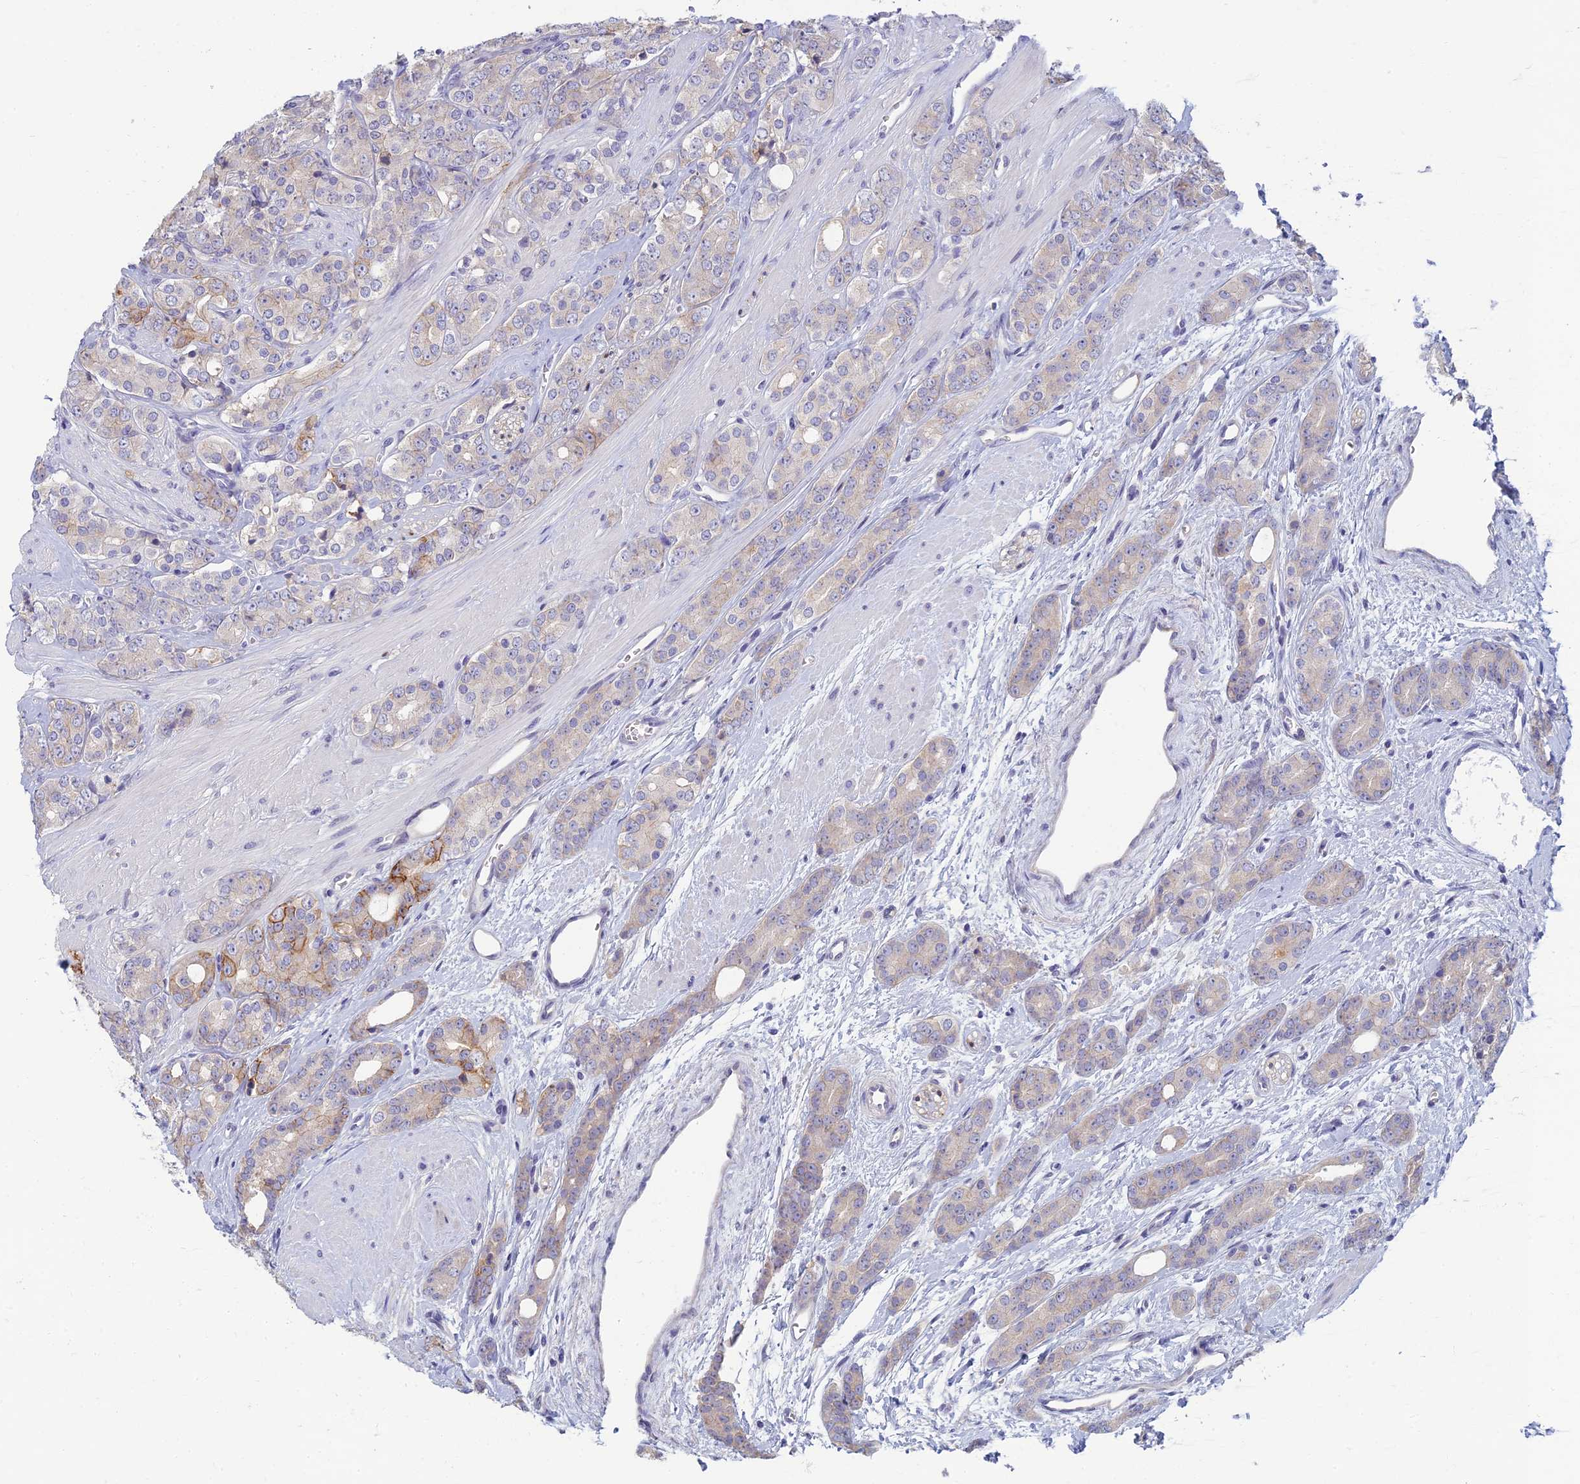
{"staining": {"intensity": "moderate", "quantity": "<25%", "location": "cytoplasmic/membranous"}, "tissue": "prostate cancer", "cell_type": "Tumor cells", "image_type": "cancer", "snomed": [{"axis": "morphology", "description": "Adenocarcinoma, High grade"}, {"axis": "topography", "description": "Prostate"}], "caption": "There is low levels of moderate cytoplasmic/membranous positivity in tumor cells of adenocarcinoma (high-grade) (prostate), as demonstrated by immunohistochemical staining (brown color).", "gene": "NEURL1", "patient": {"sex": "male", "age": 62}}